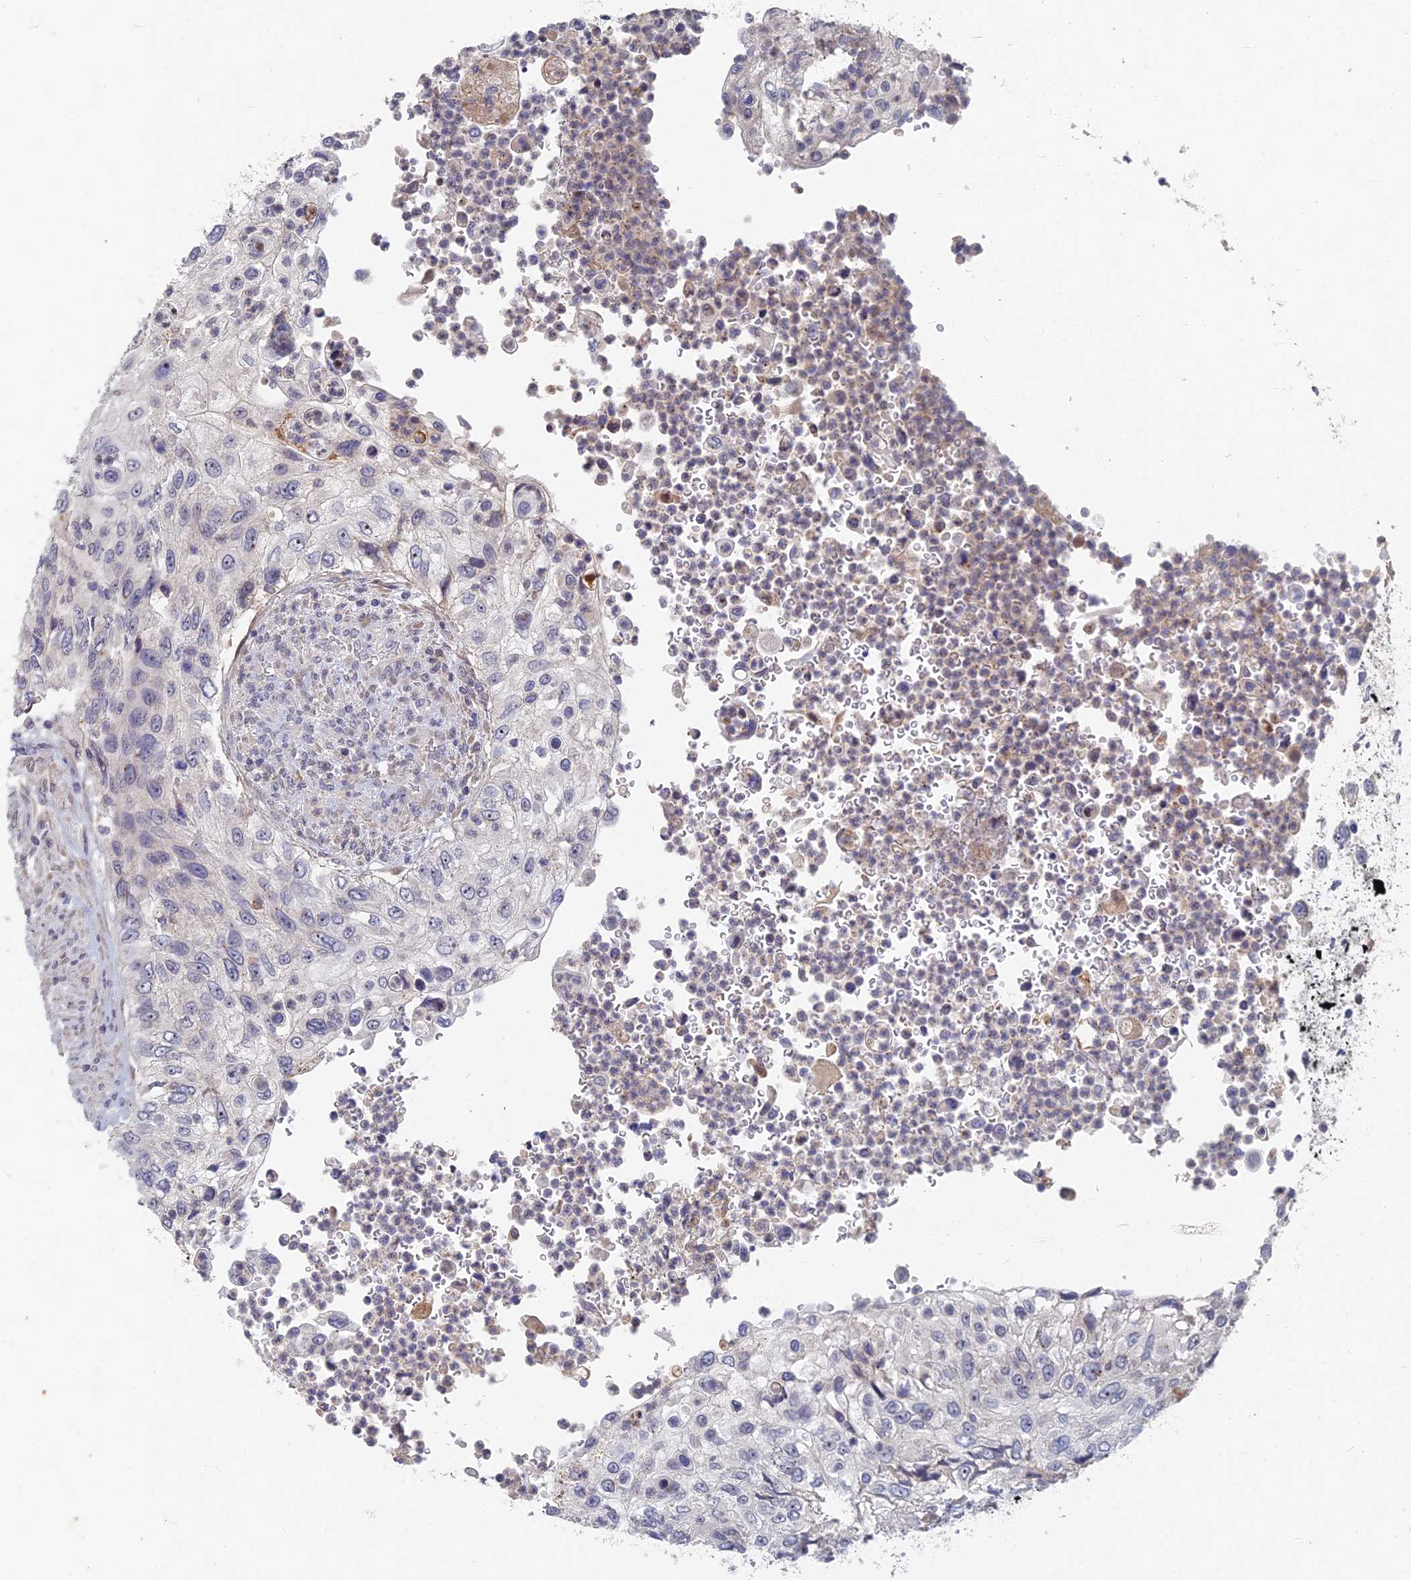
{"staining": {"intensity": "negative", "quantity": "none", "location": "none"}, "tissue": "urothelial cancer", "cell_type": "Tumor cells", "image_type": "cancer", "snomed": [{"axis": "morphology", "description": "Urothelial carcinoma, High grade"}, {"axis": "topography", "description": "Urinary bladder"}], "caption": "An image of urothelial cancer stained for a protein displays no brown staining in tumor cells. The staining was performed using DAB (3,3'-diaminobenzidine) to visualize the protein expression in brown, while the nuclei were stained in blue with hematoxylin (Magnification: 20x).", "gene": "GNA15", "patient": {"sex": "female", "age": 60}}